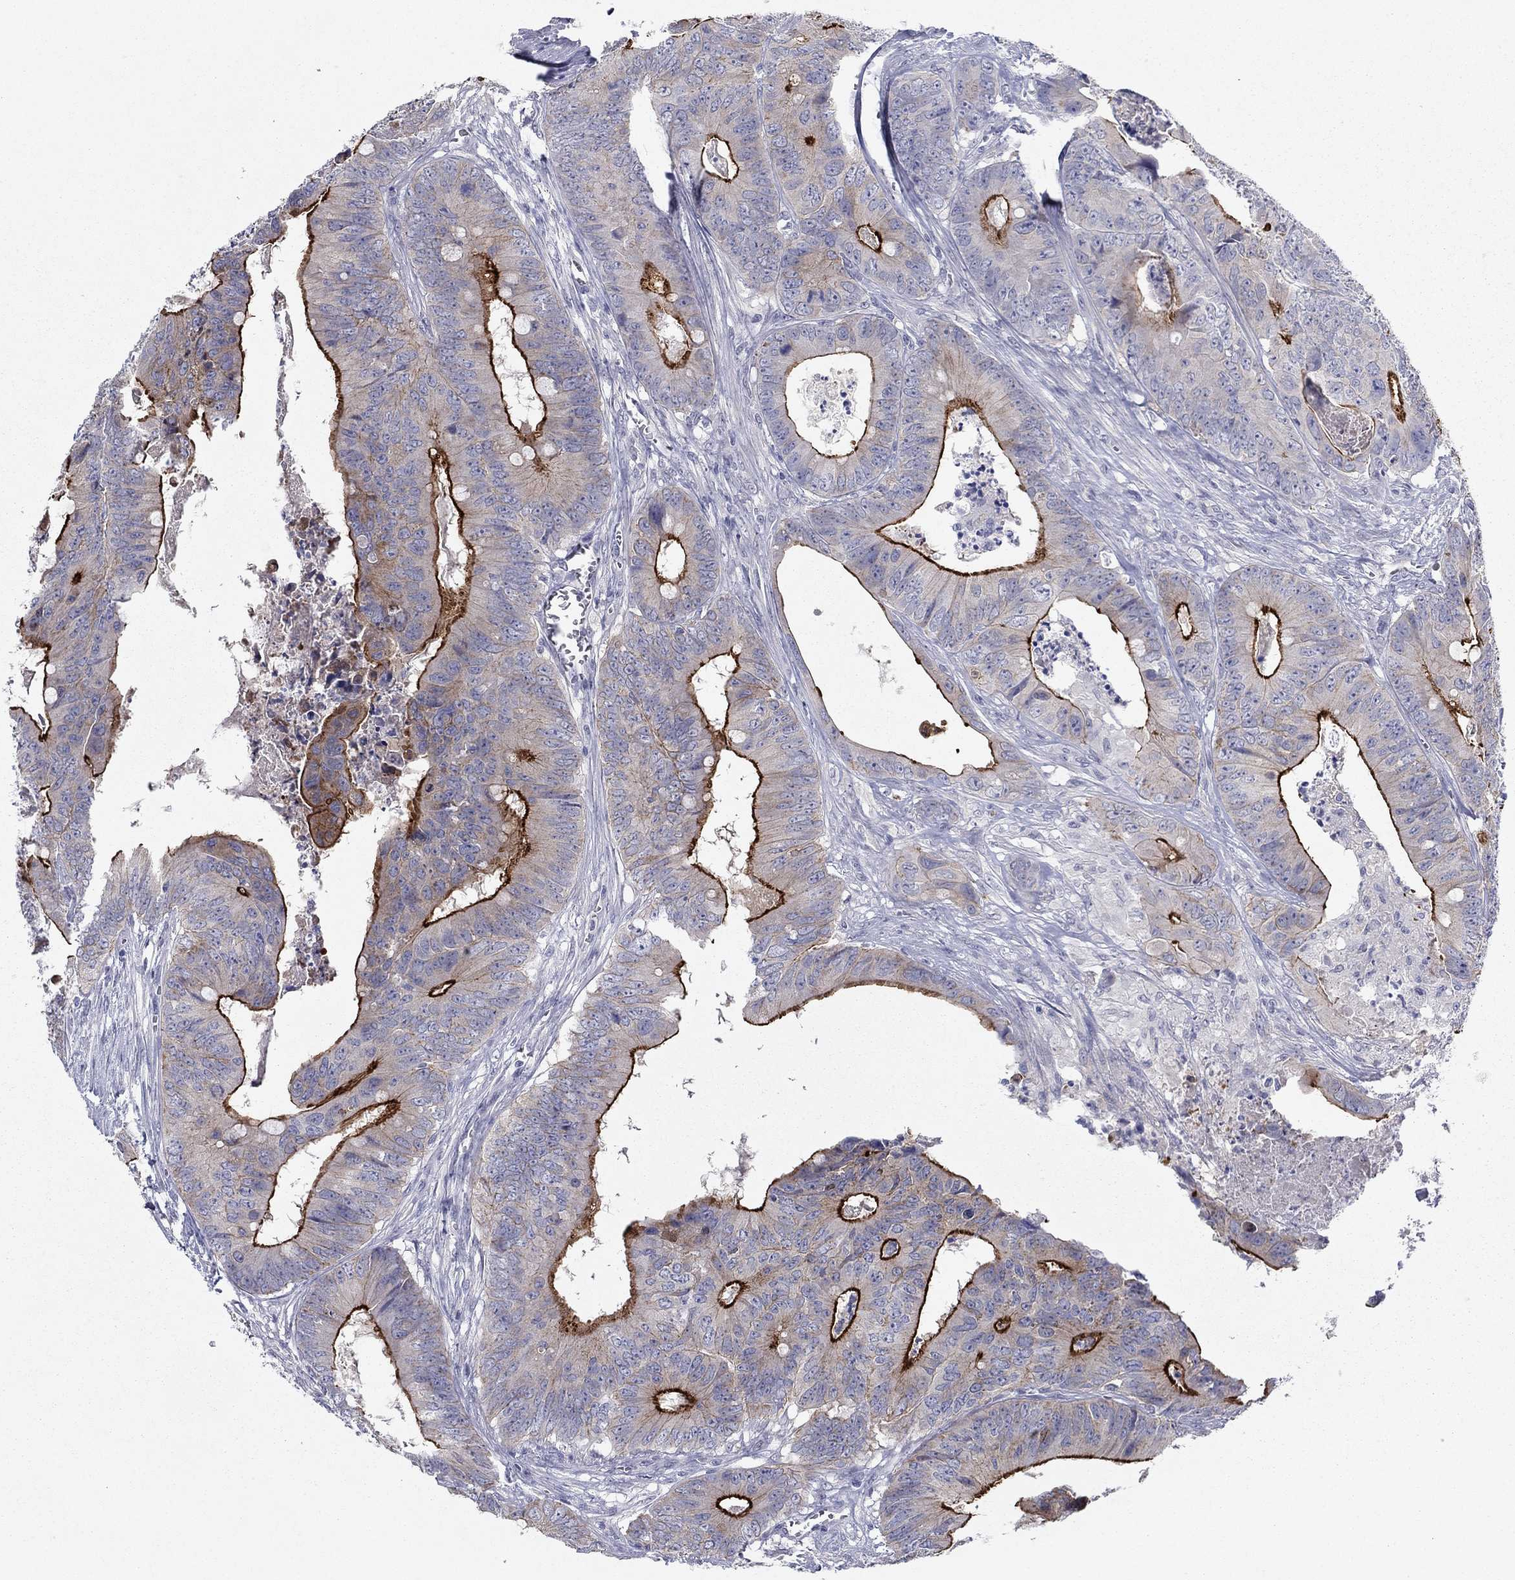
{"staining": {"intensity": "strong", "quantity": "25%-75%", "location": "cytoplasmic/membranous"}, "tissue": "colorectal cancer", "cell_type": "Tumor cells", "image_type": "cancer", "snomed": [{"axis": "morphology", "description": "Adenocarcinoma, NOS"}, {"axis": "topography", "description": "Colon"}], "caption": "Immunohistochemistry histopathology image of neoplastic tissue: human adenocarcinoma (colorectal) stained using immunohistochemistry demonstrates high levels of strong protein expression localized specifically in the cytoplasmic/membranous of tumor cells, appearing as a cytoplasmic/membranous brown color.", "gene": "PLS1", "patient": {"sex": "male", "age": 84}}